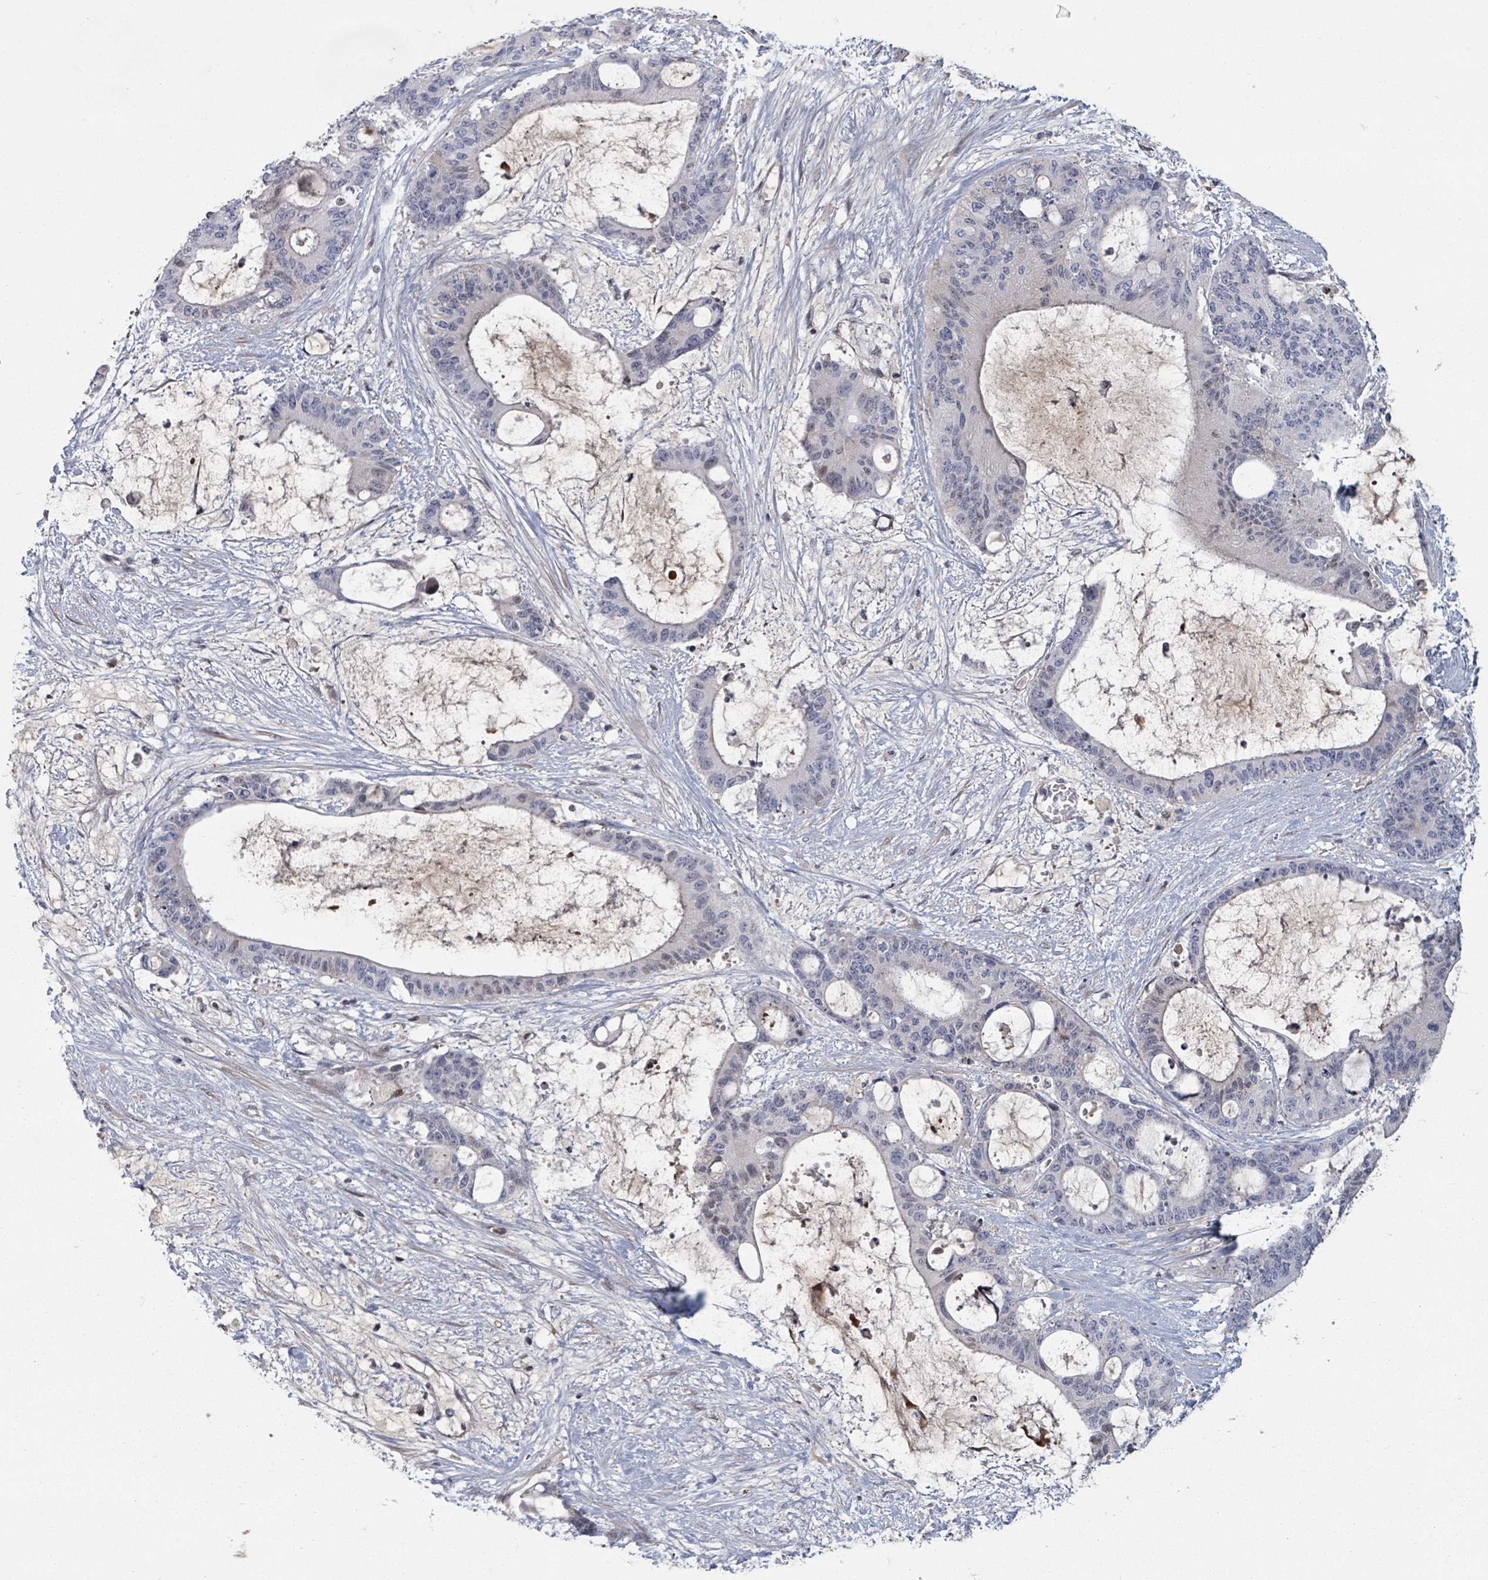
{"staining": {"intensity": "negative", "quantity": "none", "location": "none"}, "tissue": "liver cancer", "cell_type": "Tumor cells", "image_type": "cancer", "snomed": [{"axis": "morphology", "description": "Normal tissue, NOS"}, {"axis": "morphology", "description": "Cholangiocarcinoma"}, {"axis": "topography", "description": "Liver"}, {"axis": "topography", "description": "Peripheral nerve tissue"}], "caption": "The immunohistochemistry histopathology image has no significant expression in tumor cells of liver cholangiocarcinoma tissue.", "gene": "GABBR1", "patient": {"sex": "female", "age": 73}}